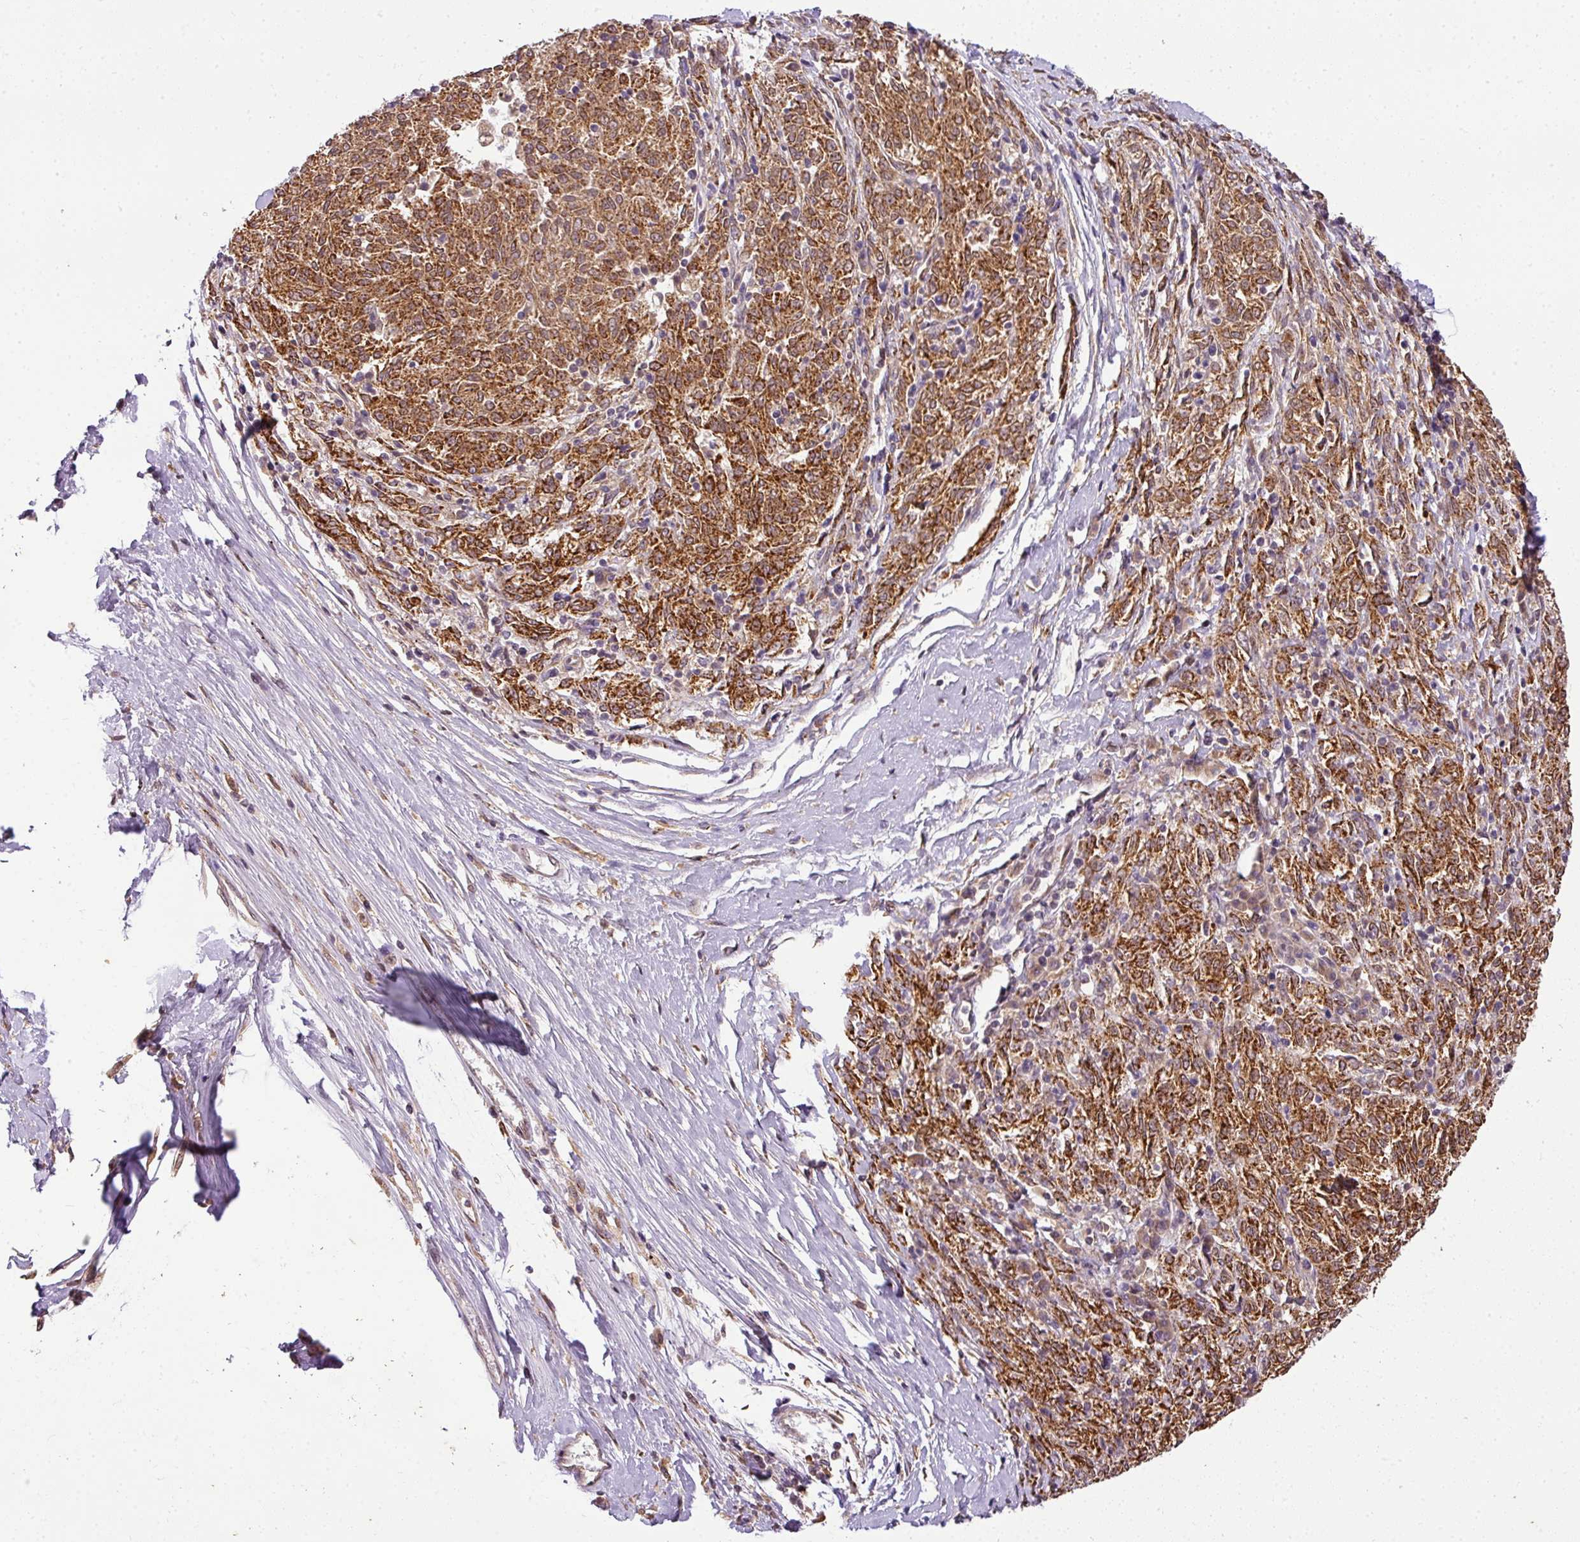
{"staining": {"intensity": "strong", "quantity": ">75%", "location": "cytoplasmic/membranous"}, "tissue": "melanoma", "cell_type": "Tumor cells", "image_type": "cancer", "snomed": [{"axis": "morphology", "description": "Malignant melanoma, NOS"}, {"axis": "topography", "description": "Skin"}], "caption": "Melanoma stained with immunohistochemistry displays strong cytoplasmic/membranous staining in about >75% of tumor cells.", "gene": "C1orf226", "patient": {"sex": "female", "age": 72}}